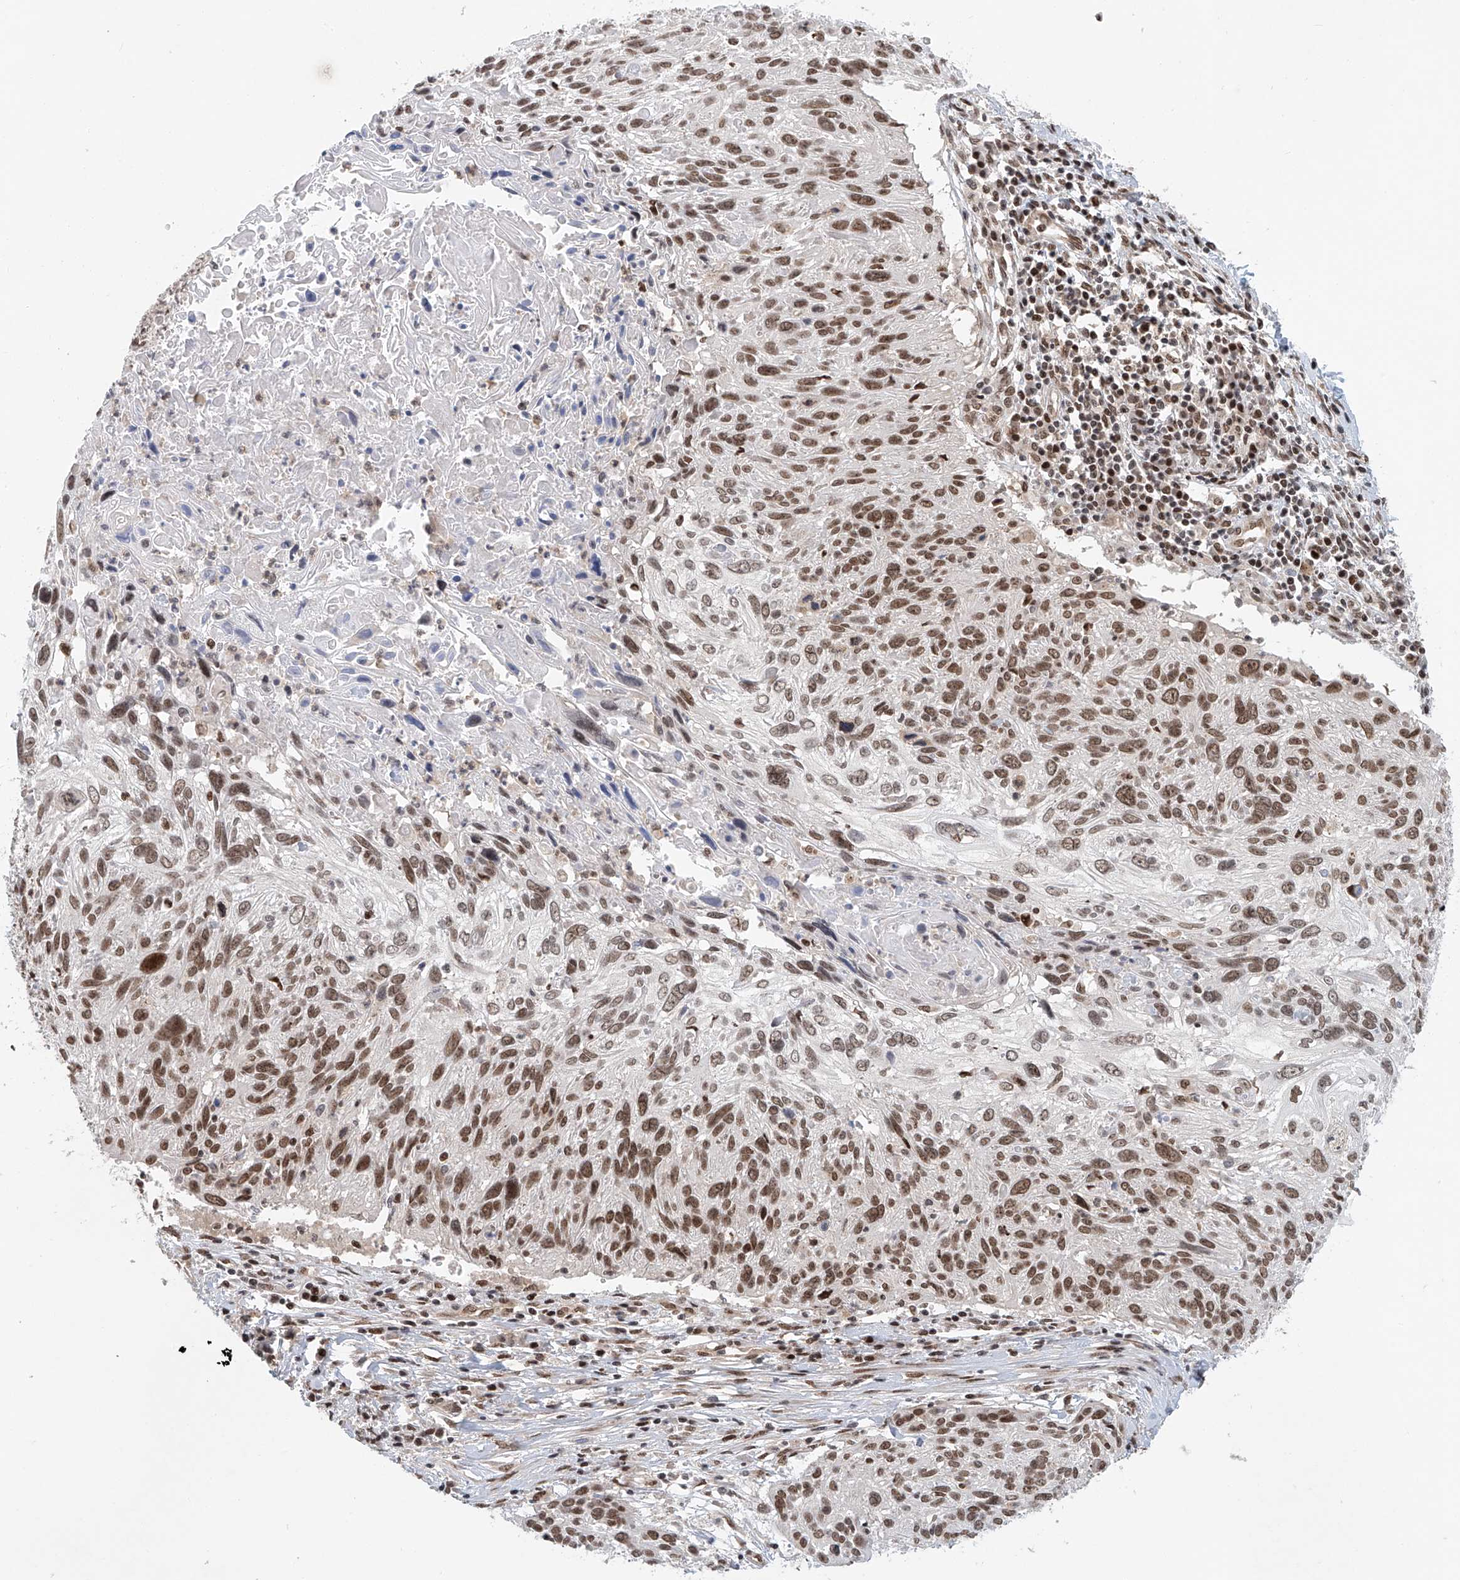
{"staining": {"intensity": "moderate", "quantity": ">75%", "location": "nuclear"}, "tissue": "cervical cancer", "cell_type": "Tumor cells", "image_type": "cancer", "snomed": [{"axis": "morphology", "description": "Squamous cell carcinoma, NOS"}, {"axis": "topography", "description": "Cervix"}], "caption": "The photomicrograph displays a brown stain indicating the presence of a protein in the nuclear of tumor cells in cervical cancer.", "gene": "ZNF470", "patient": {"sex": "female", "age": 51}}